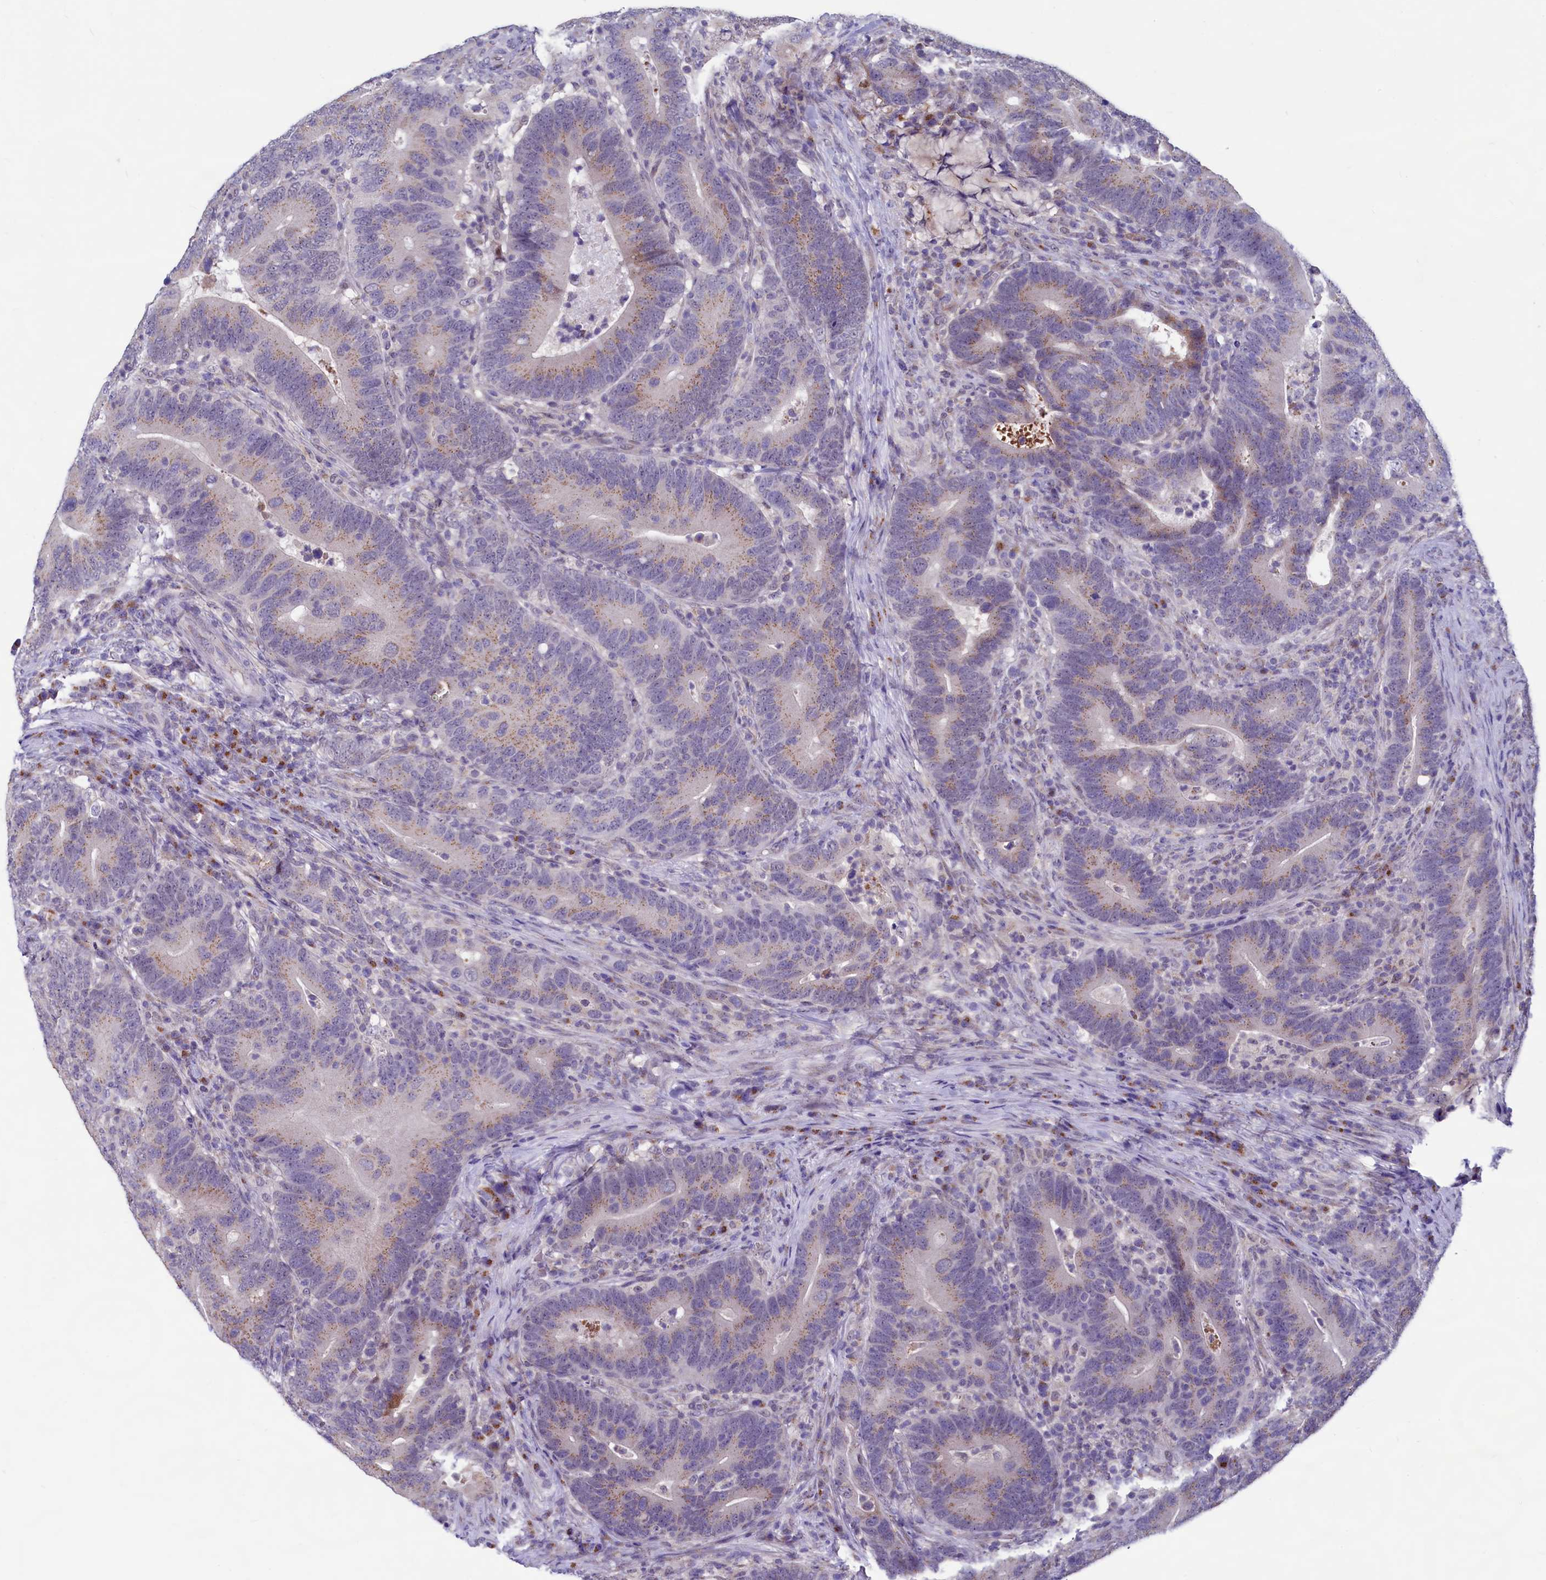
{"staining": {"intensity": "moderate", "quantity": "25%-75%", "location": "cytoplasmic/membranous"}, "tissue": "colorectal cancer", "cell_type": "Tumor cells", "image_type": "cancer", "snomed": [{"axis": "morphology", "description": "Adenocarcinoma, NOS"}, {"axis": "topography", "description": "Colon"}], "caption": "Colorectal adenocarcinoma stained for a protein (brown) exhibits moderate cytoplasmic/membranous positive expression in about 25%-75% of tumor cells.", "gene": "SEC24C", "patient": {"sex": "female", "age": 66}}